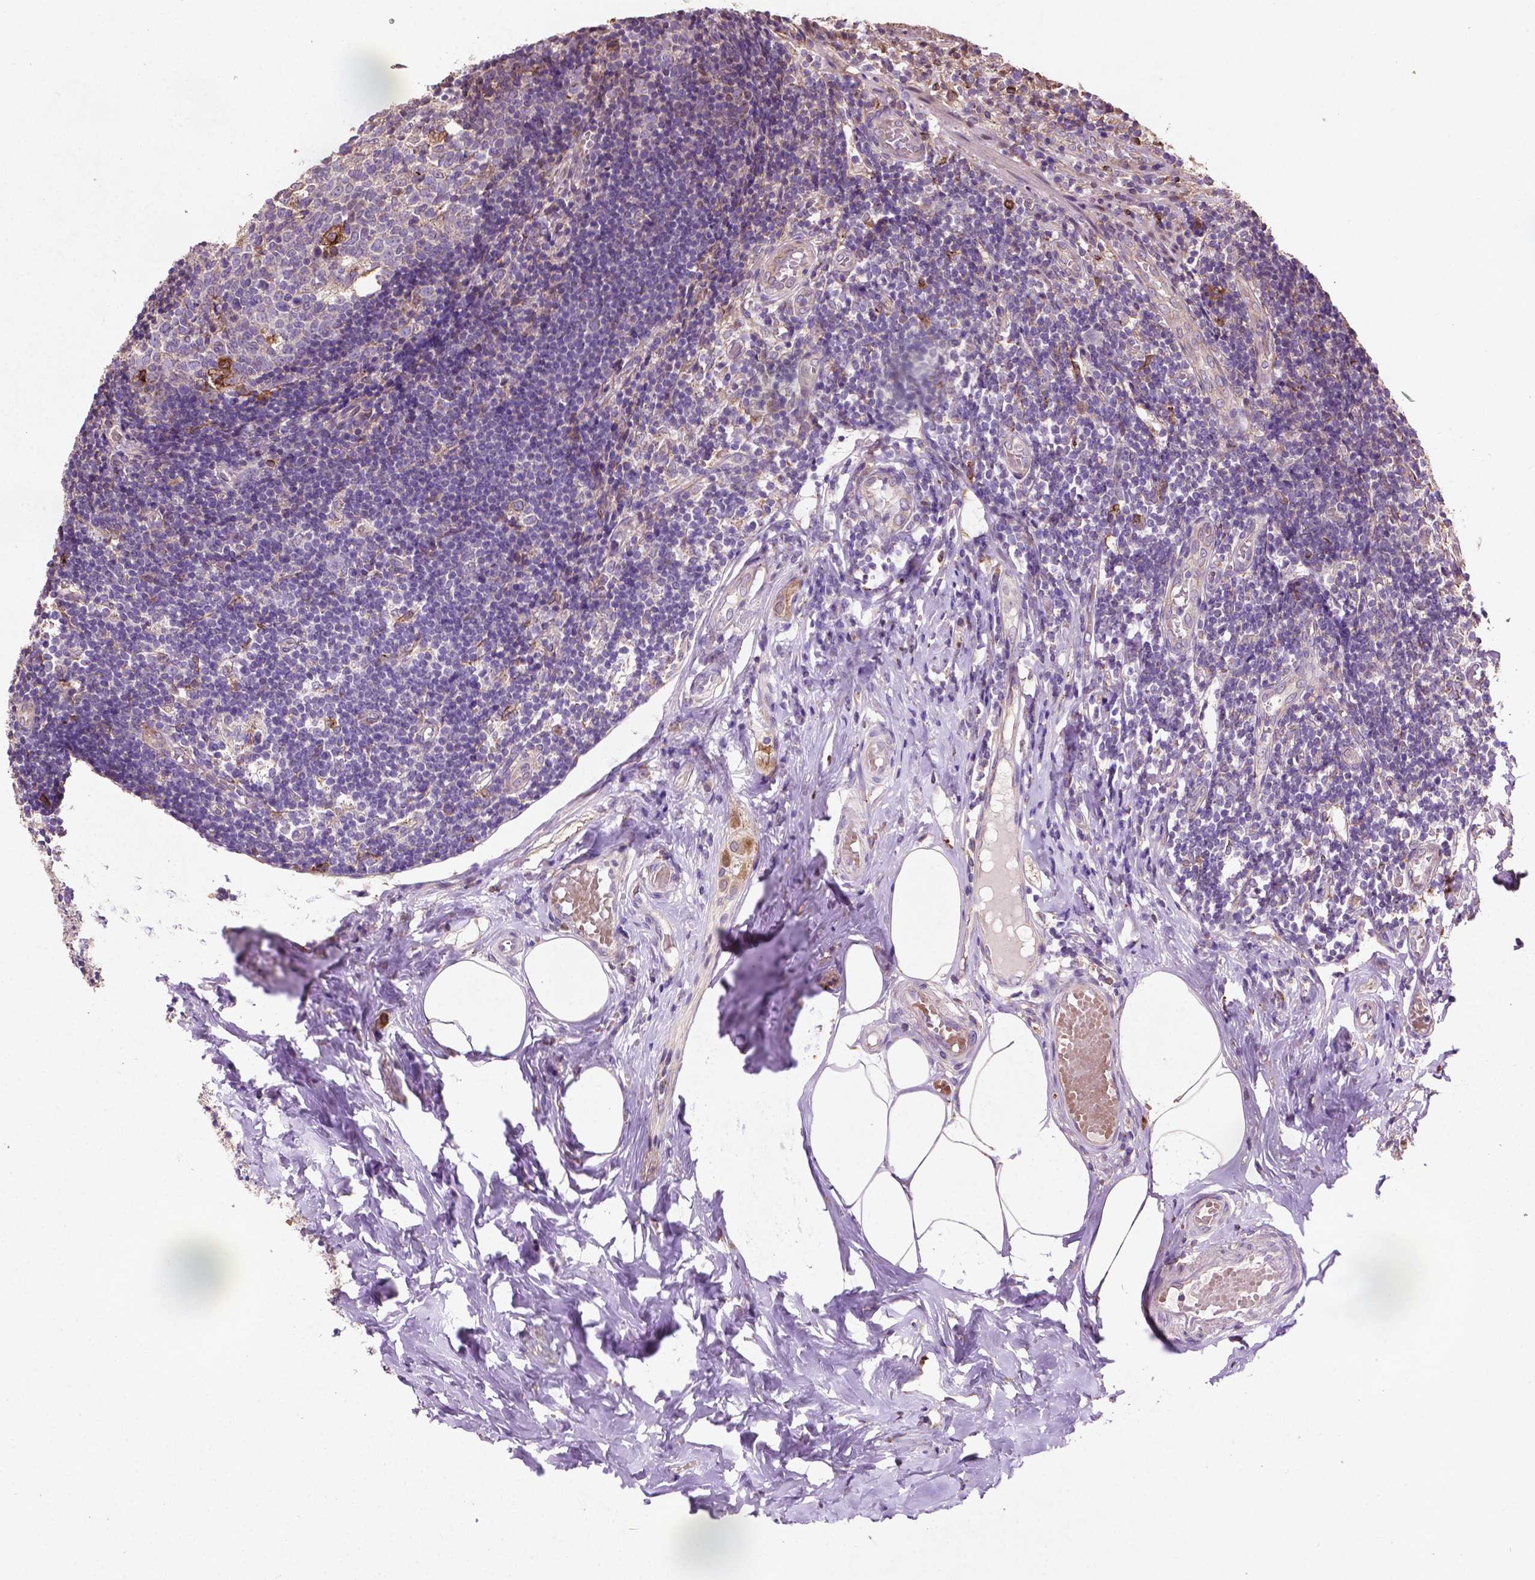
{"staining": {"intensity": "moderate", "quantity": "25%-75%", "location": "cytoplasmic/membranous"}, "tissue": "appendix", "cell_type": "Glandular cells", "image_type": "normal", "snomed": [{"axis": "morphology", "description": "Normal tissue, NOS"}, {"axis": "topography", "description": "Appendix"}], "caption": "Approximately 25%-75% of glandular cells in normal appendix show moderate cytoplasmic/membranous protein positivity as visualized by brown immunohistochemical staining.", "gene": "MBTPS1", "patient": {"sex": "female", "age": 32}}